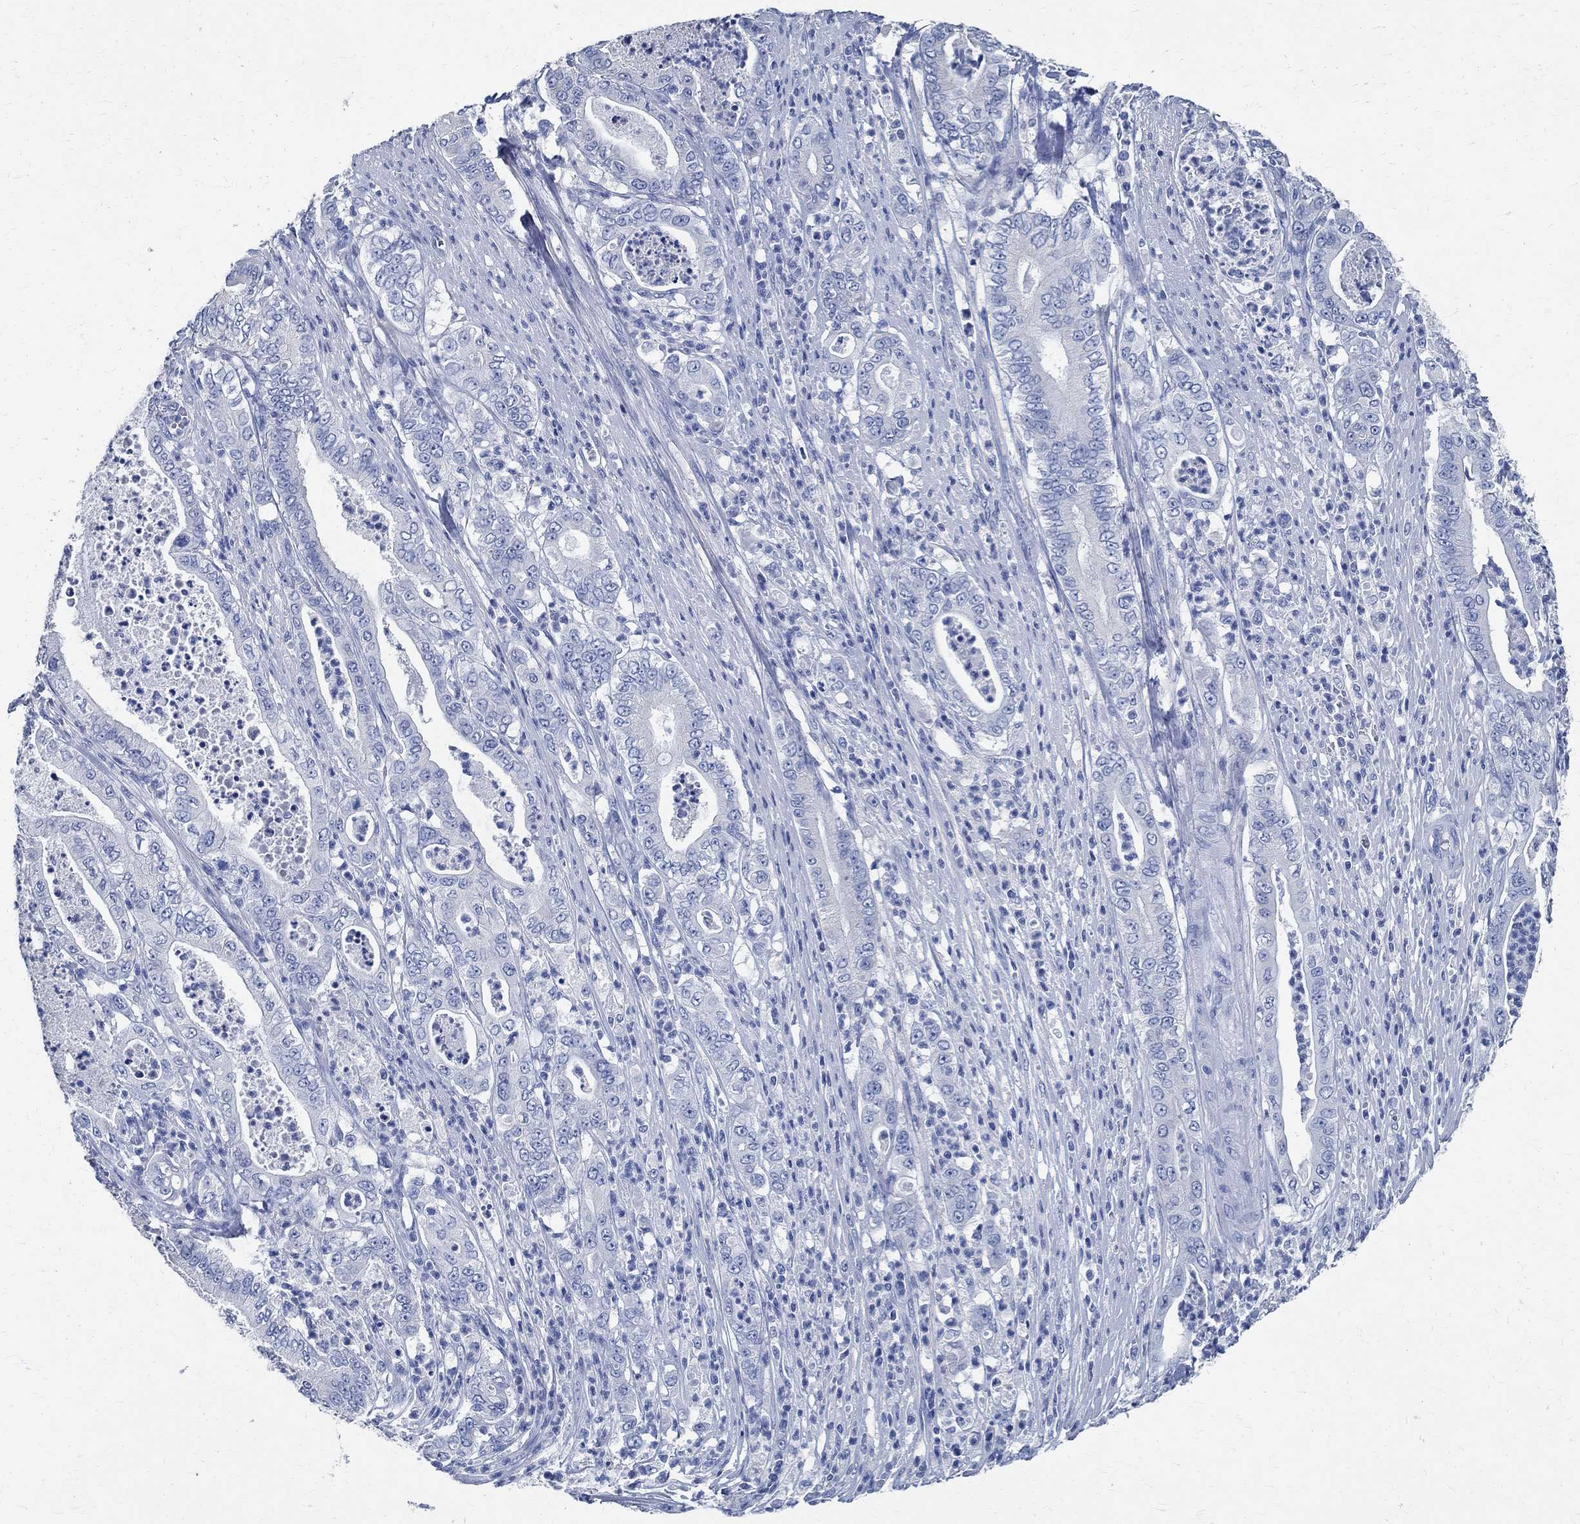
{"staining": {"intensity": "negative", "quantity": "none", "location": "none"}, "tissue": "pancreatic cancer", "cell_type": "Tumor cells", "image_type": "cancer", "snomed": [{"axis": "morphology", "description": "Adenocarcinoma, NOS"}, {"axis": "topography", "description": "Pancreas"}], "caption": "This is an immunohistochemistry (IHC) image of human pancreatic adenocarcinoma. There is no staining in tumor cells.", "gene": "PRX", "patient": {"sex": "male", "age": 71}}